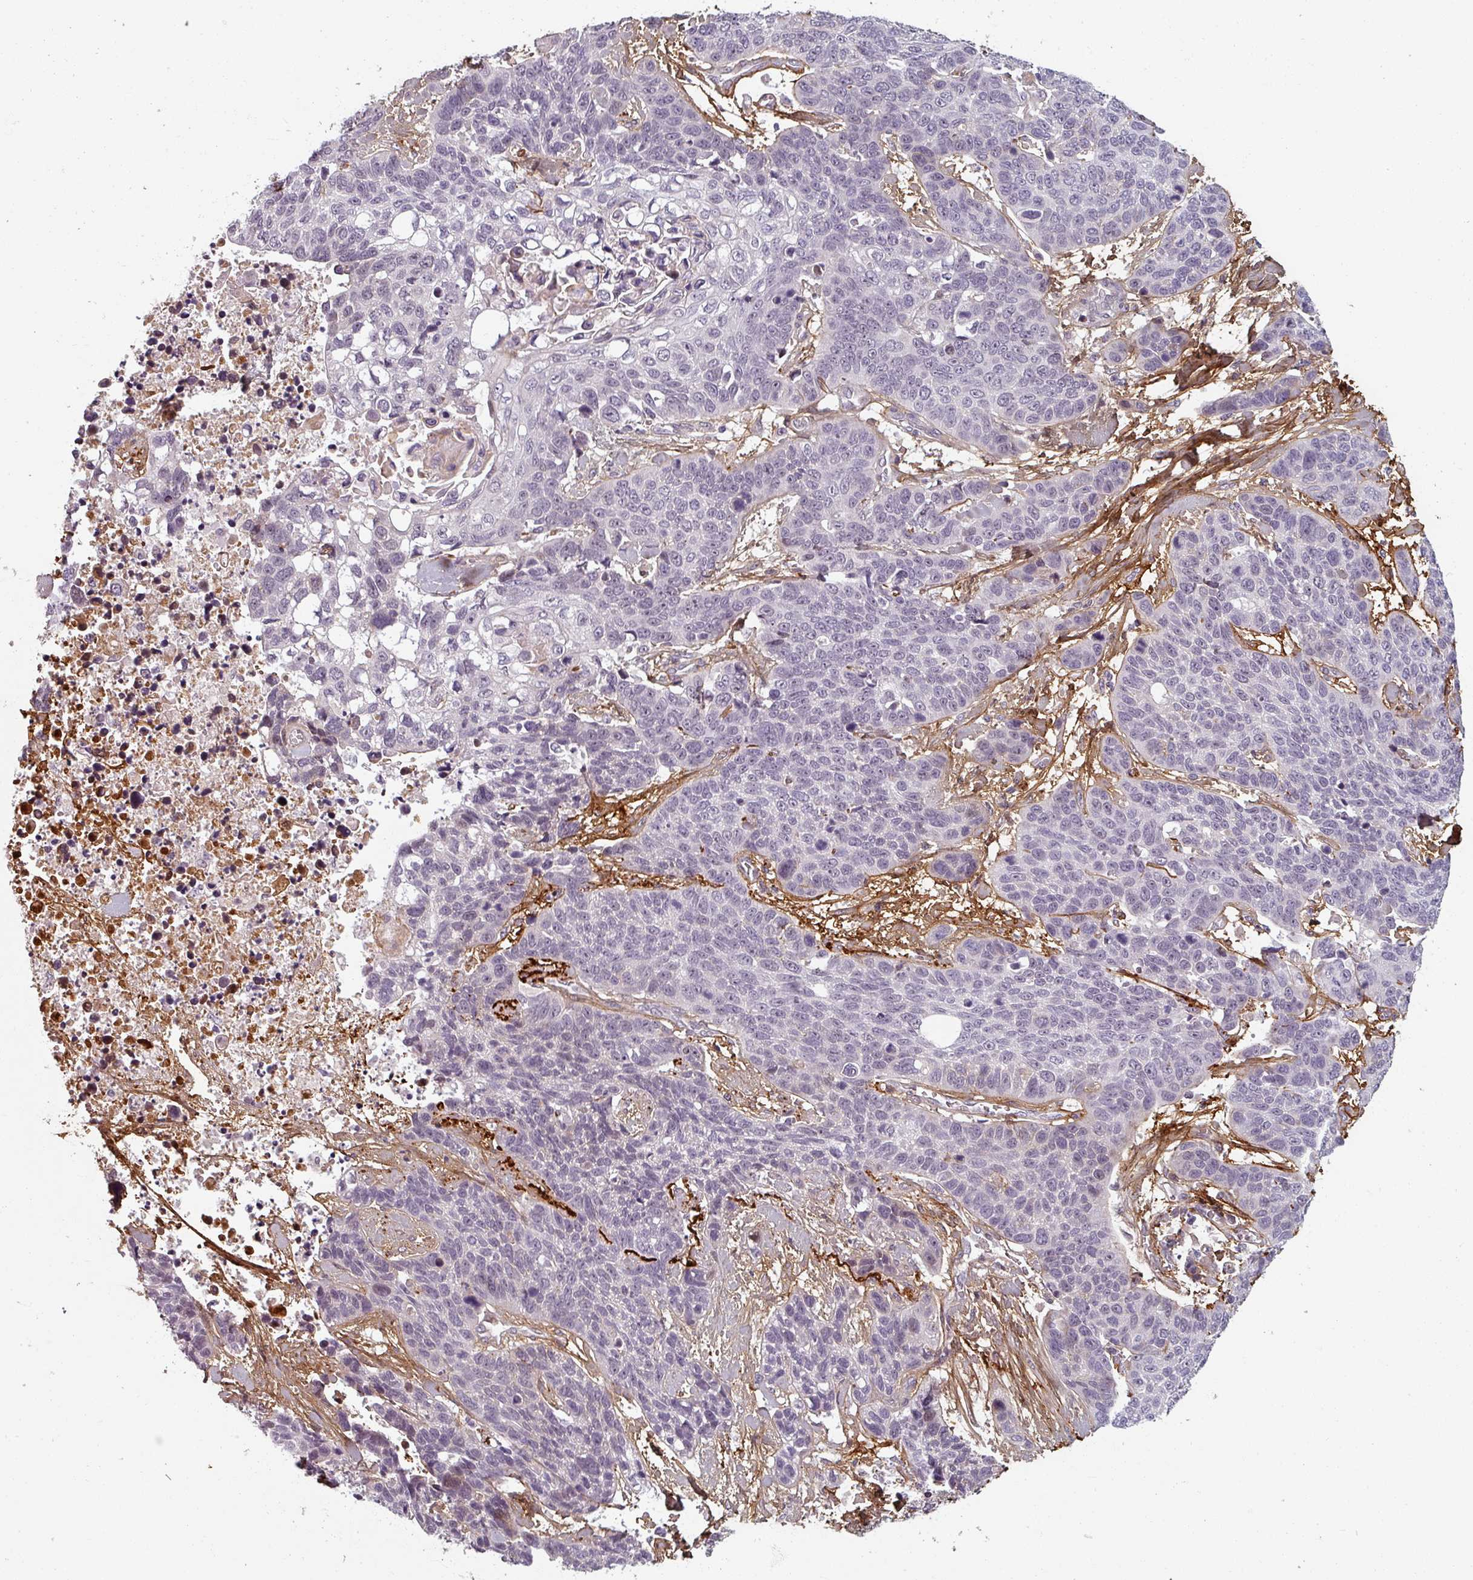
{"staining": {"intensity": "negative", "quantity": "none", "location": "none"}, "tissue": "lung cancer", "cell_type": "Tumor cells", "image_type": "cancer", "snomed": [{"axis": "morphology", "description": "Squamous cell carcinoma, NOS"}, {"axis": "topography", "description": "Lung"}], "caption": "Tumor cells are negative for protein expression in human lung cancer.", "gene": "CYB5RL", "patient": {"sex": "male", "age": 62}}